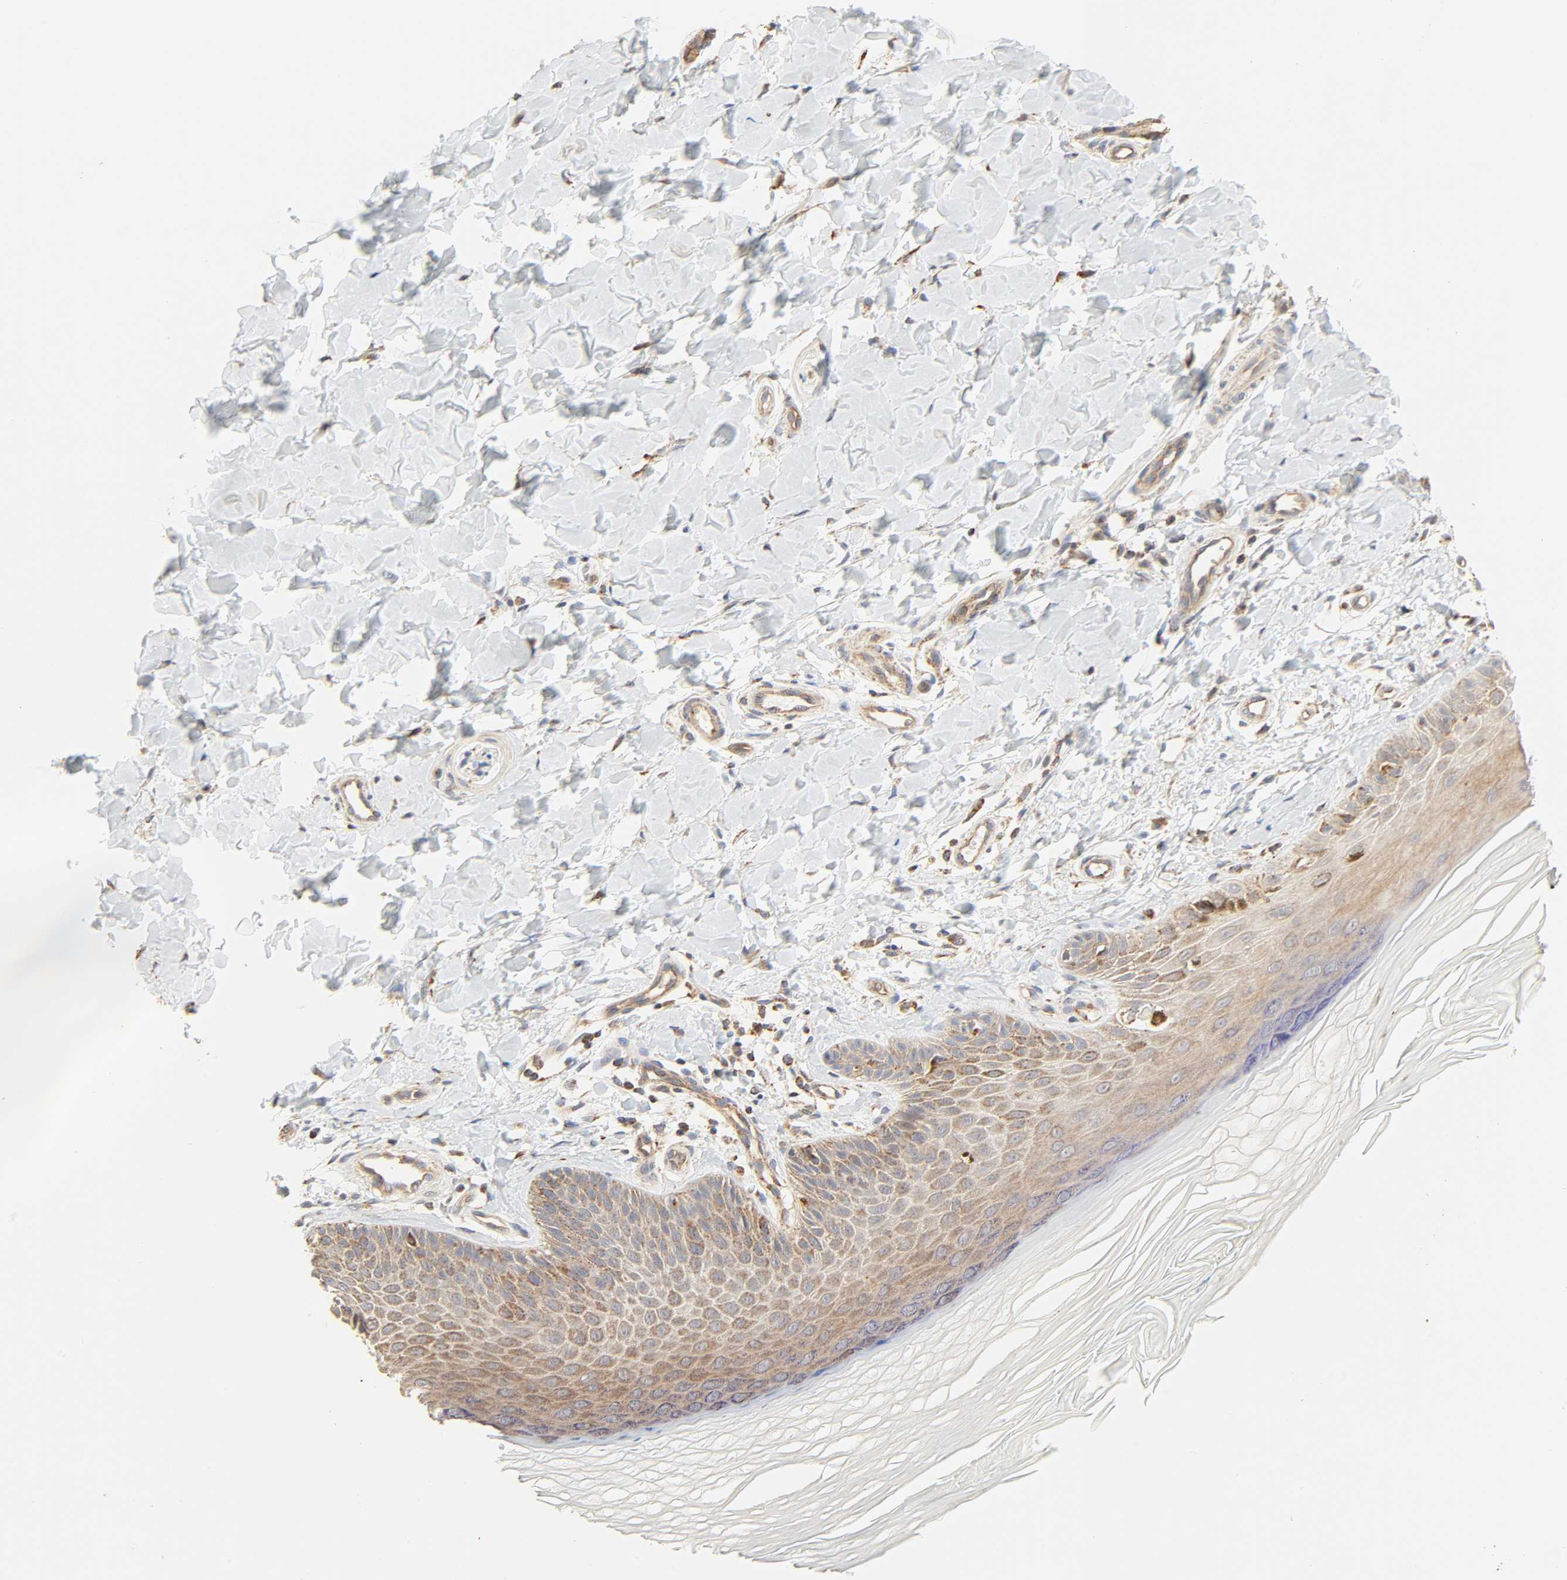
{"staining": {"intensity": "moderate", "quantity": ">75%", "location": "cytoplasmic/membranous"}, "tissue": "skin", "cell_type": "Fibroblasts", "image_type": "normal", "snomed": [{"axis": "morphology", "description": "Normal tissue, NOS"}, {"axis": "topography", "description": "Skin"}], "caption": "This photomicrograph exhibits IHC staining of unremarkable human skin, with medium moderate cytoplasmic/membranous expression in approximately >75% of fibroblasts.", "gene": "ZMAT5", "patient": {"sex": "male", "age": 26}}